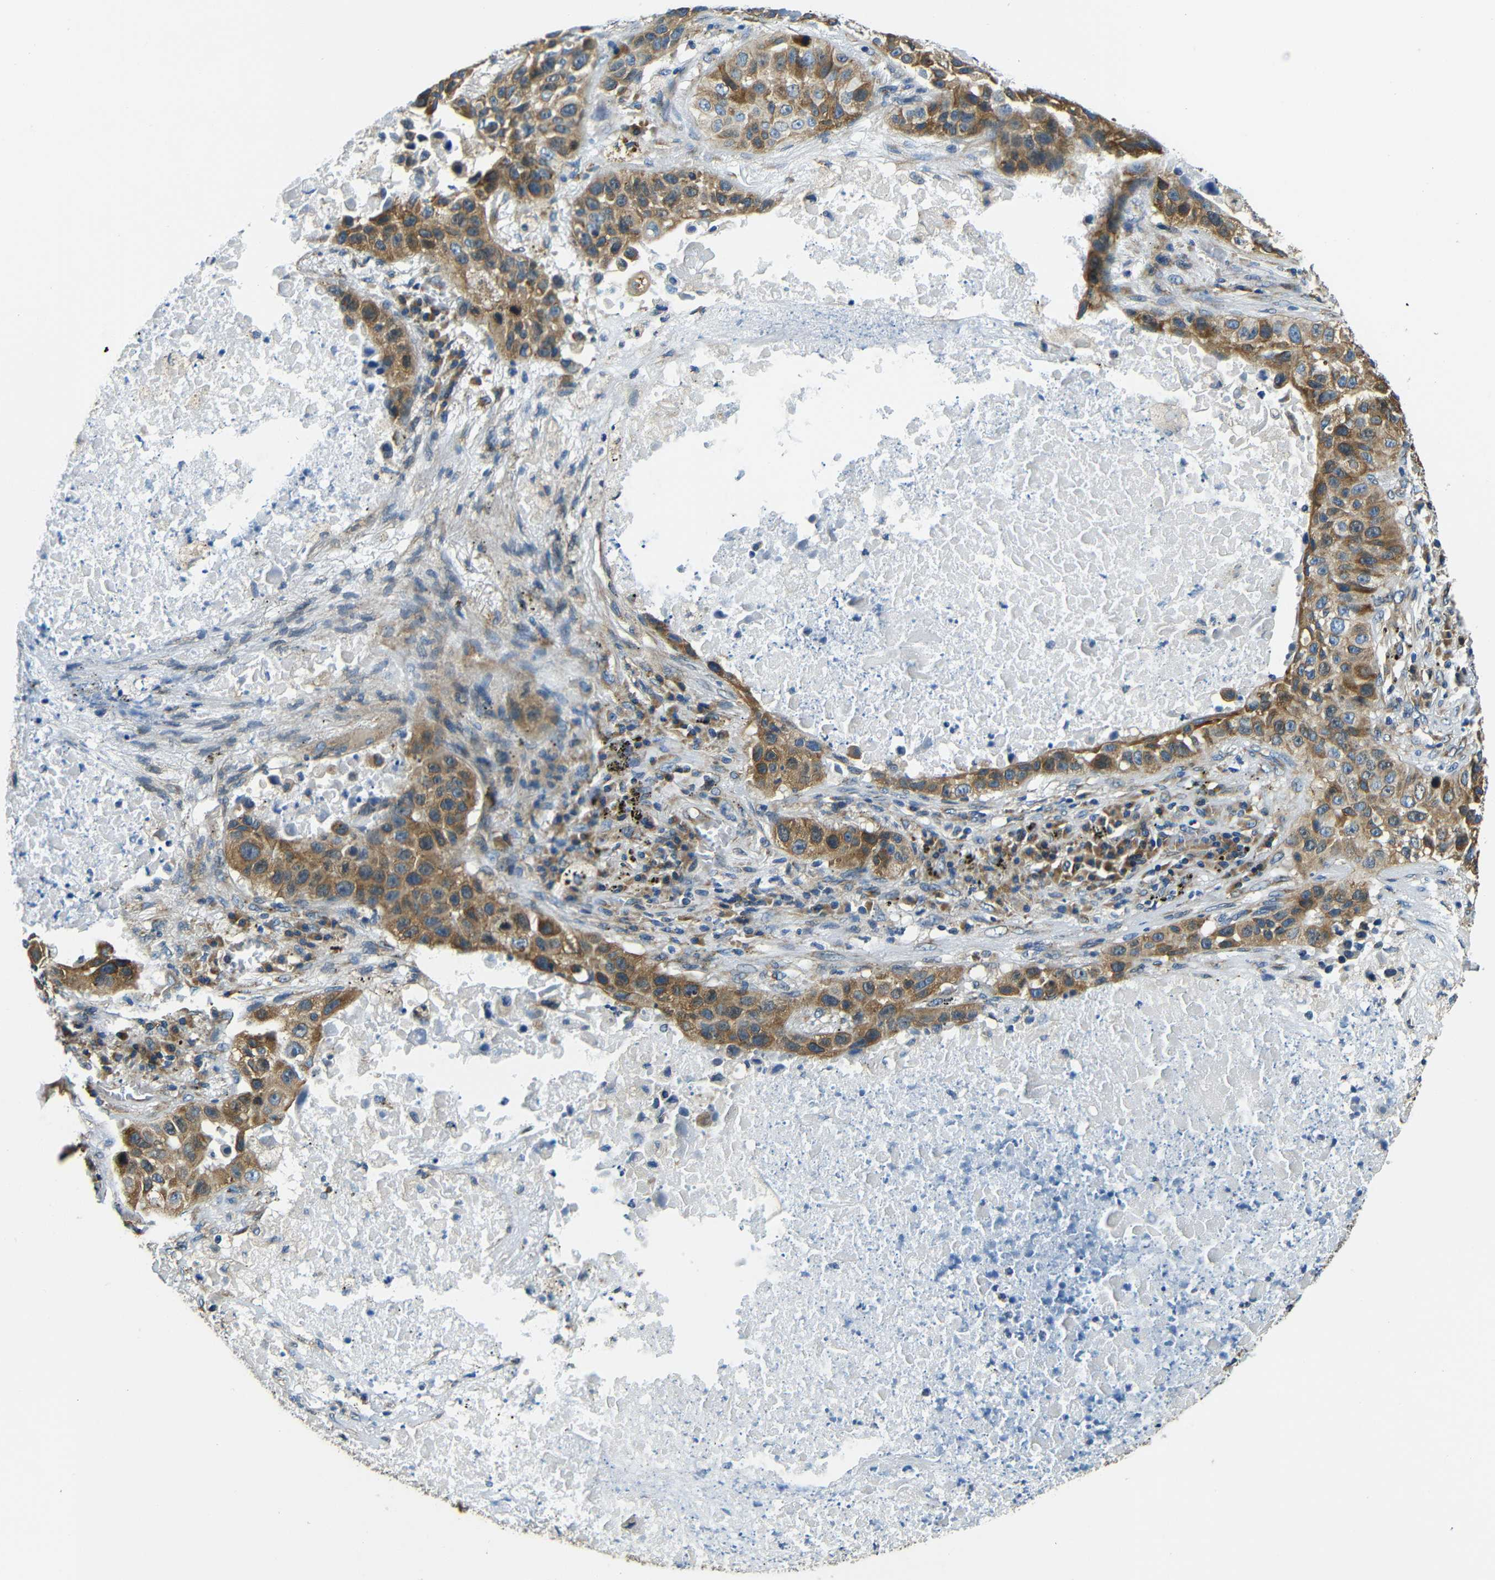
{"staining": {"intensity": "moderate", "quantity": ">75%", "location": "cytoplasmic/membranous"}, "tissue": "lung cancer", "cell_type": "Tumor cells", "image_type": "cancer", "snomed": [{"axis": "morphology", "description": "Squamous cell carcinoma, NOS"}, {"axis": "topography", "description": "Lung"}], "caption": "The image demonstrates immunohistochemical staining of lung cancer. There is moderate cytoplasmic/membranous staining is appreciated in about >75% of tumor cells.", "gene": "VAPB", "patient": {"sex": "male", "age": 57}}